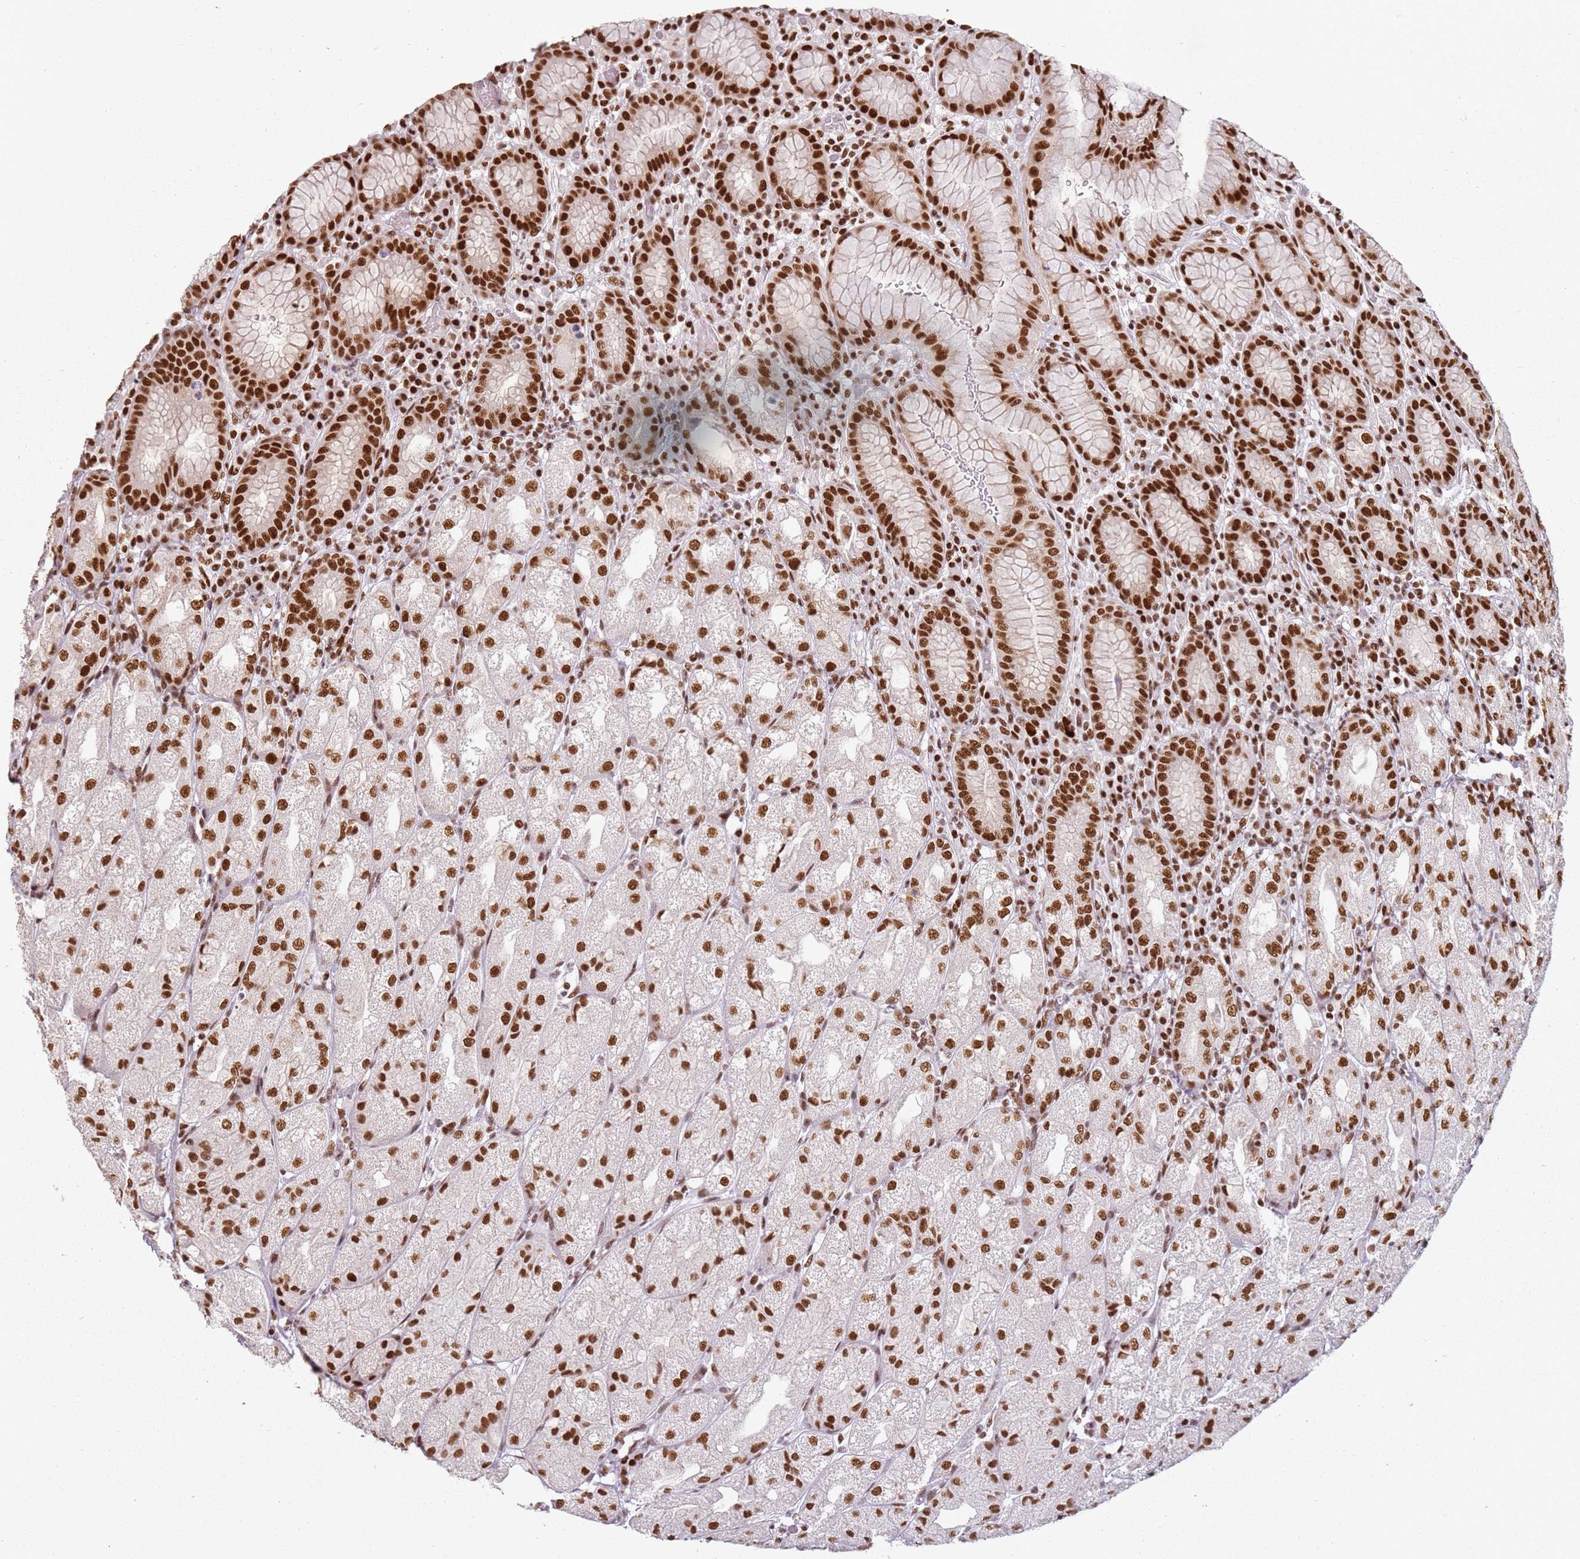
{"staining": {"intensity": "strong", "quantity": ">75%", "location": "nuclear"}, "tissue": "stomach", "cell_type": "Glandular cells", "image_type": "normal", "snomed": [{"axis": "morphology", "description": "Normal tissue, NOS"}, {"axis": "topography", "description": "Stomach, upper"}], "caption": "Immunohistochemistry (IHC) histopathology image of unremarkable stomach stained for a protein (brown), which displays high levels of strong nuclear positivity in approximately >75% of glandular cells.", "gene": "TENT4A", "patient": {"sex": "male", "age": 52}}